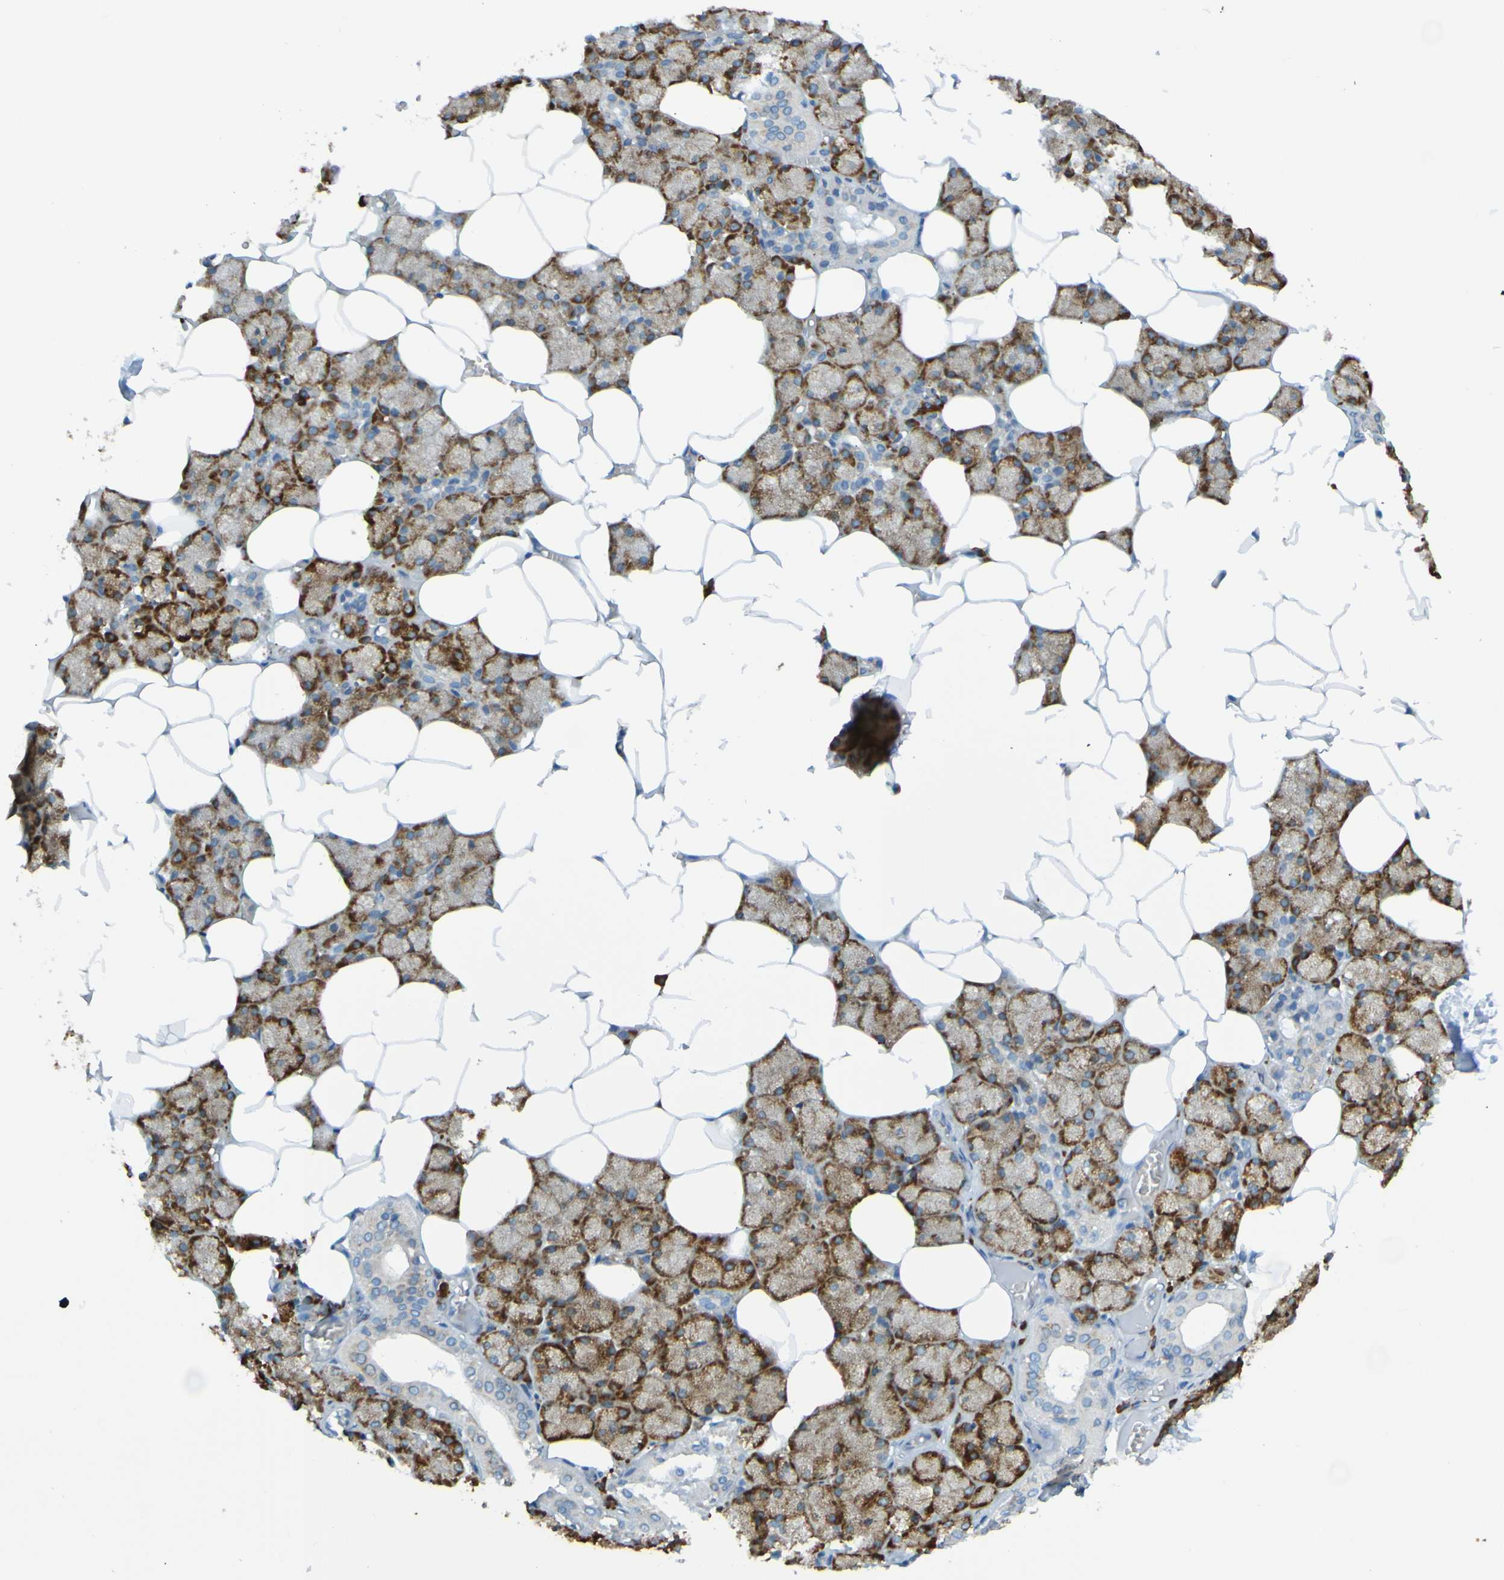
{"staining": {"intensity": "weak", "quantity": ">75%", "location": "cytoplasmic/membranous"}, "tissue": "salivary gland", "cell_type": "Glandular cells", "image_type": "normal", "snomed": [{"axis": "morphology", "description": "Normal tissue, NOS"}, {"axis": "topography", "description": "Salivary gland"}], "caption": "Protein staining of unremarkable salivary gland exhibits weak cytoplasmic/membranous positivity in approximately >75% of glandular cells.", "gene": "SSR1", "patient": {"sex": "male", "age": 62}}